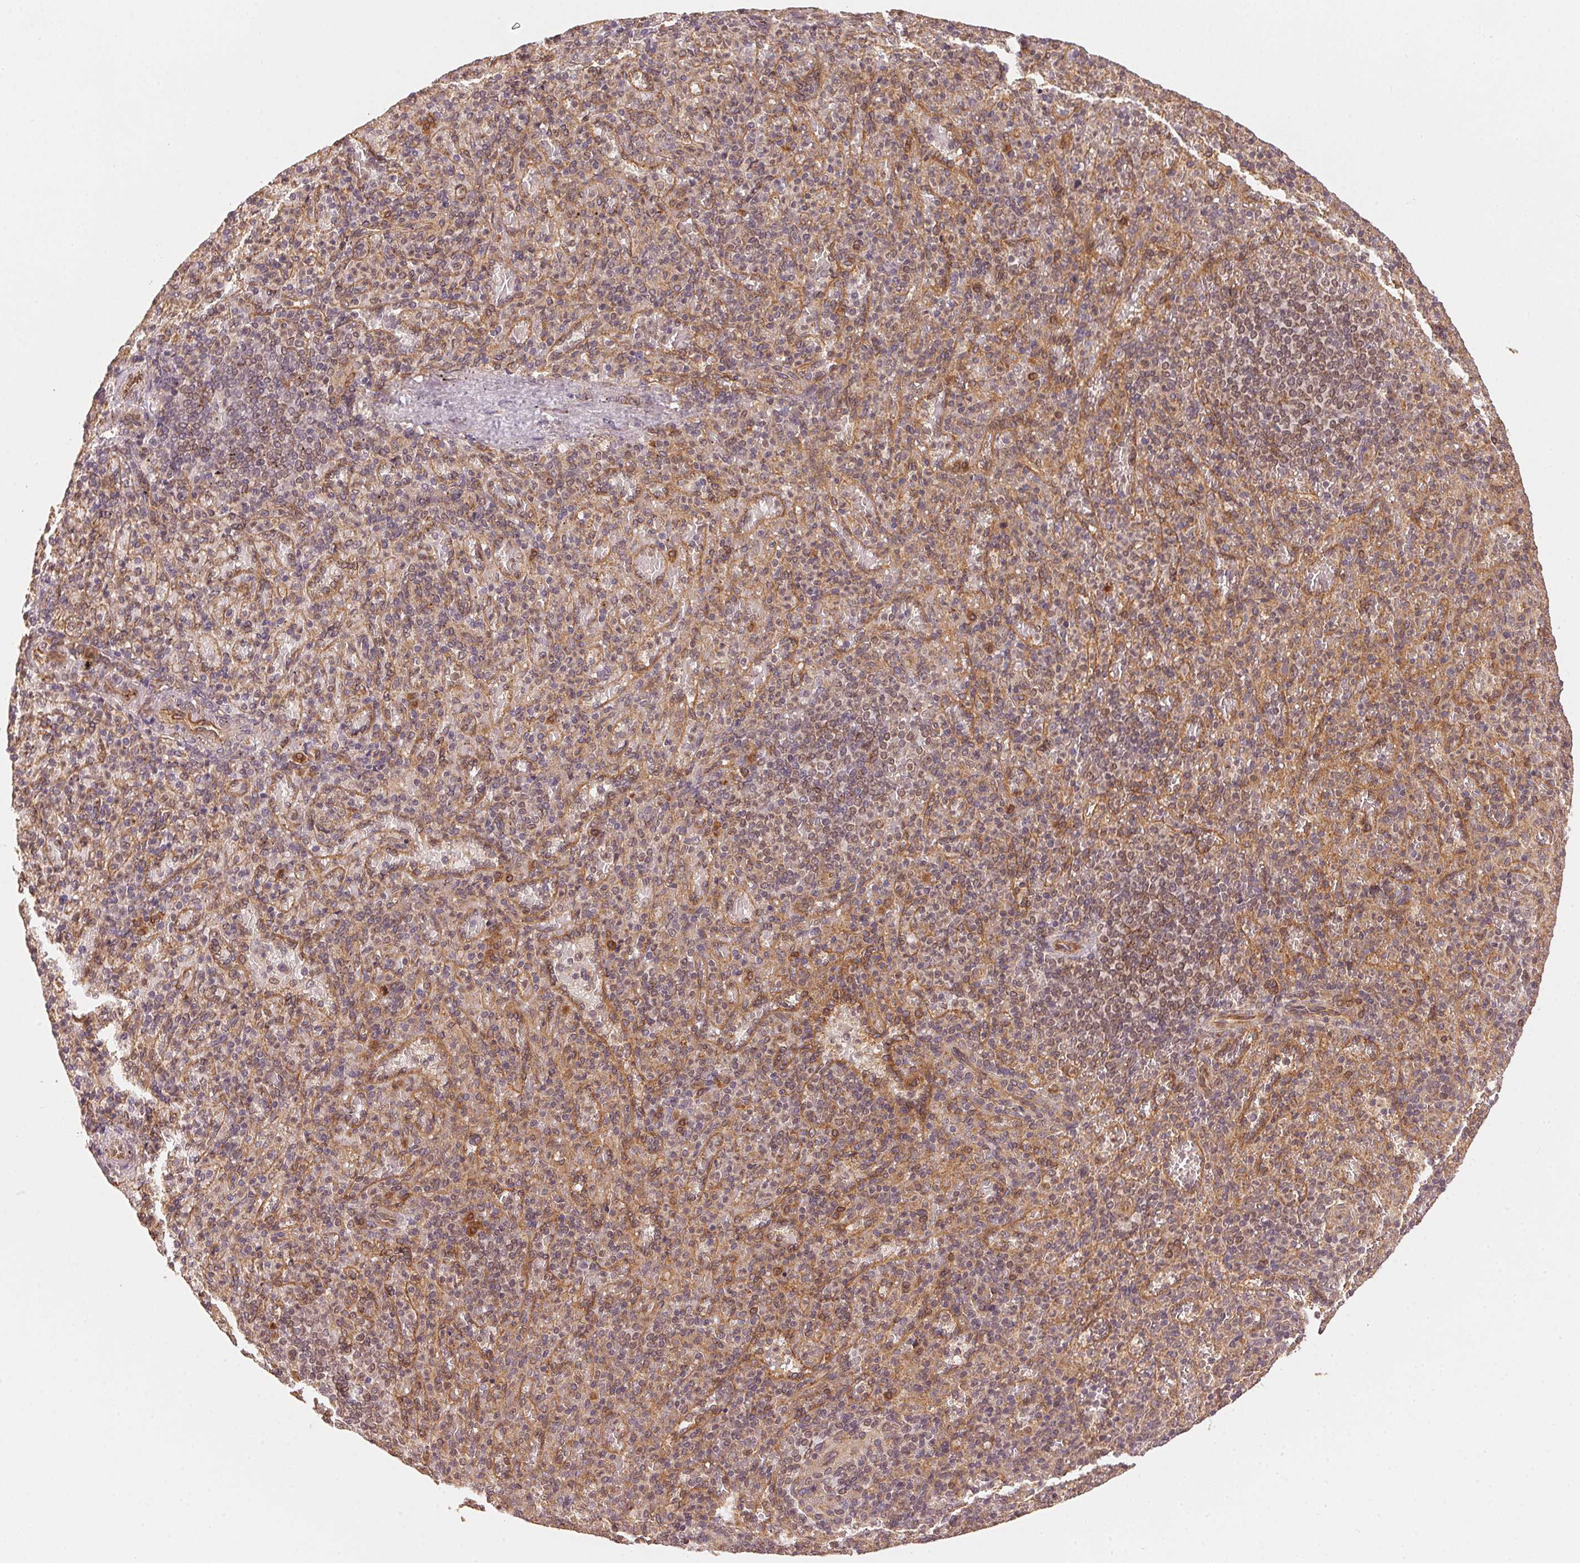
{"staining": {"intensity": "weak", "quantity": "<25%", "location": "cytoplasmic/membranous"}, "tissue": "spleen", "cell_type": "Cells in red pulp", "image_type": "normal", "snomed": [{"axis": "morphology", "description": "Normal tissue, NOS"}, {"axis": "topography", "description": "Spleen"}], "caption": "The histopathology image displays no significant positivity in cells in red pulp of spleen. The staining is performed using DAB (3,3'-diaminobenzidine) brown chromogen with nuclei counter-stained in using hematoxylin.", "gene": "STRN4", "patient": {"sex": "female", "age": 74}}